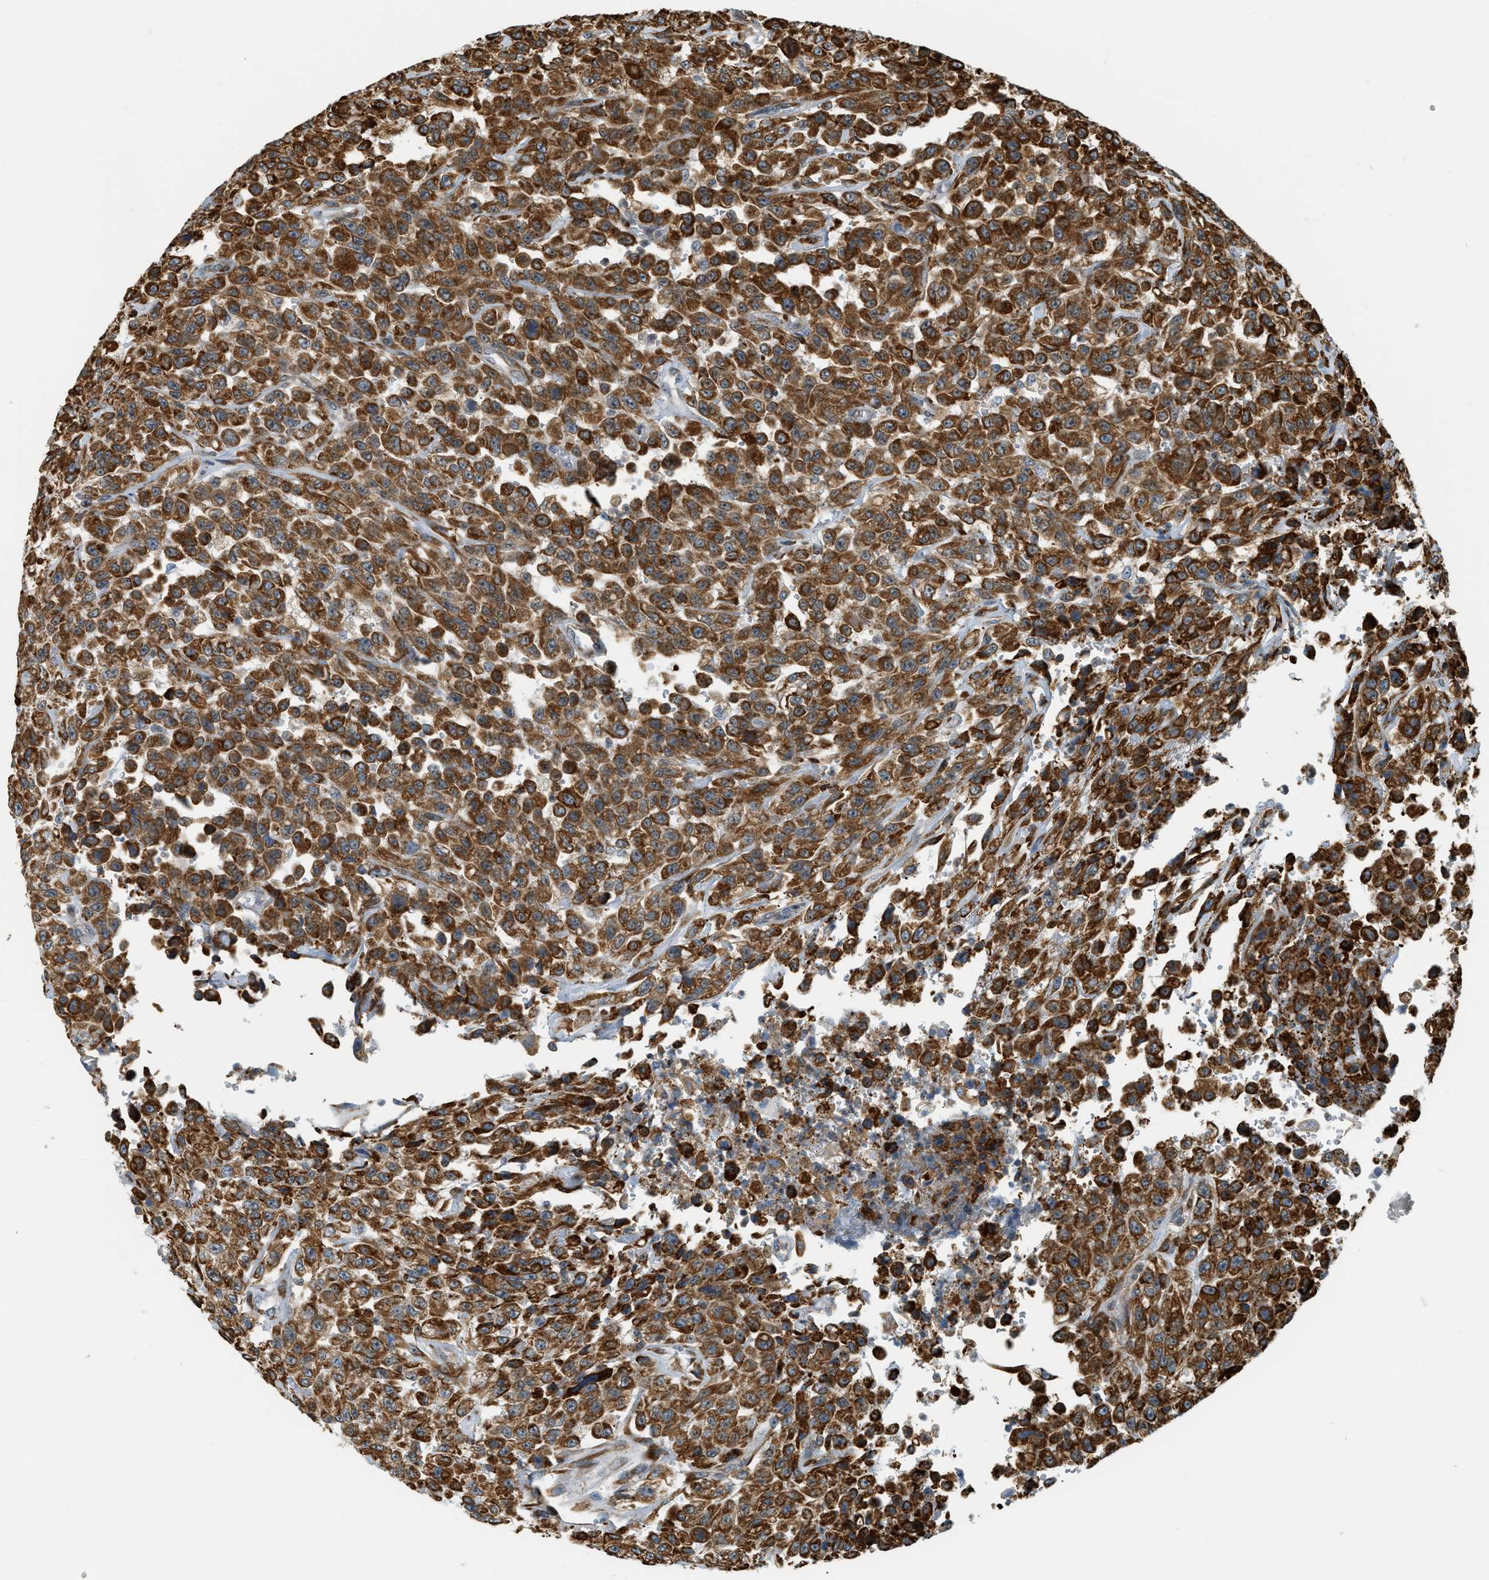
{"staining": {"intensity": "strong", "quantity": ">75%", "location": "cytoplasmic/membranous"}, "tissue": "urothelial cancer", "cell_type": "Tumor cells", "image_type": "cancer", "snomed": [{"axis": "morphology", "description": "Urothelial carcinoma, High grade"}, {"axis": "topography", "description": "Urinary bladder"}], "caption": "Protein expression analysis of high-grade urothelial carcinoma shows strong cytoplasmic/membranous staining in approximately >75% of tumor cells.", "gene": "SEMA4D", "patient": {"sex": "male", "age": 46}}